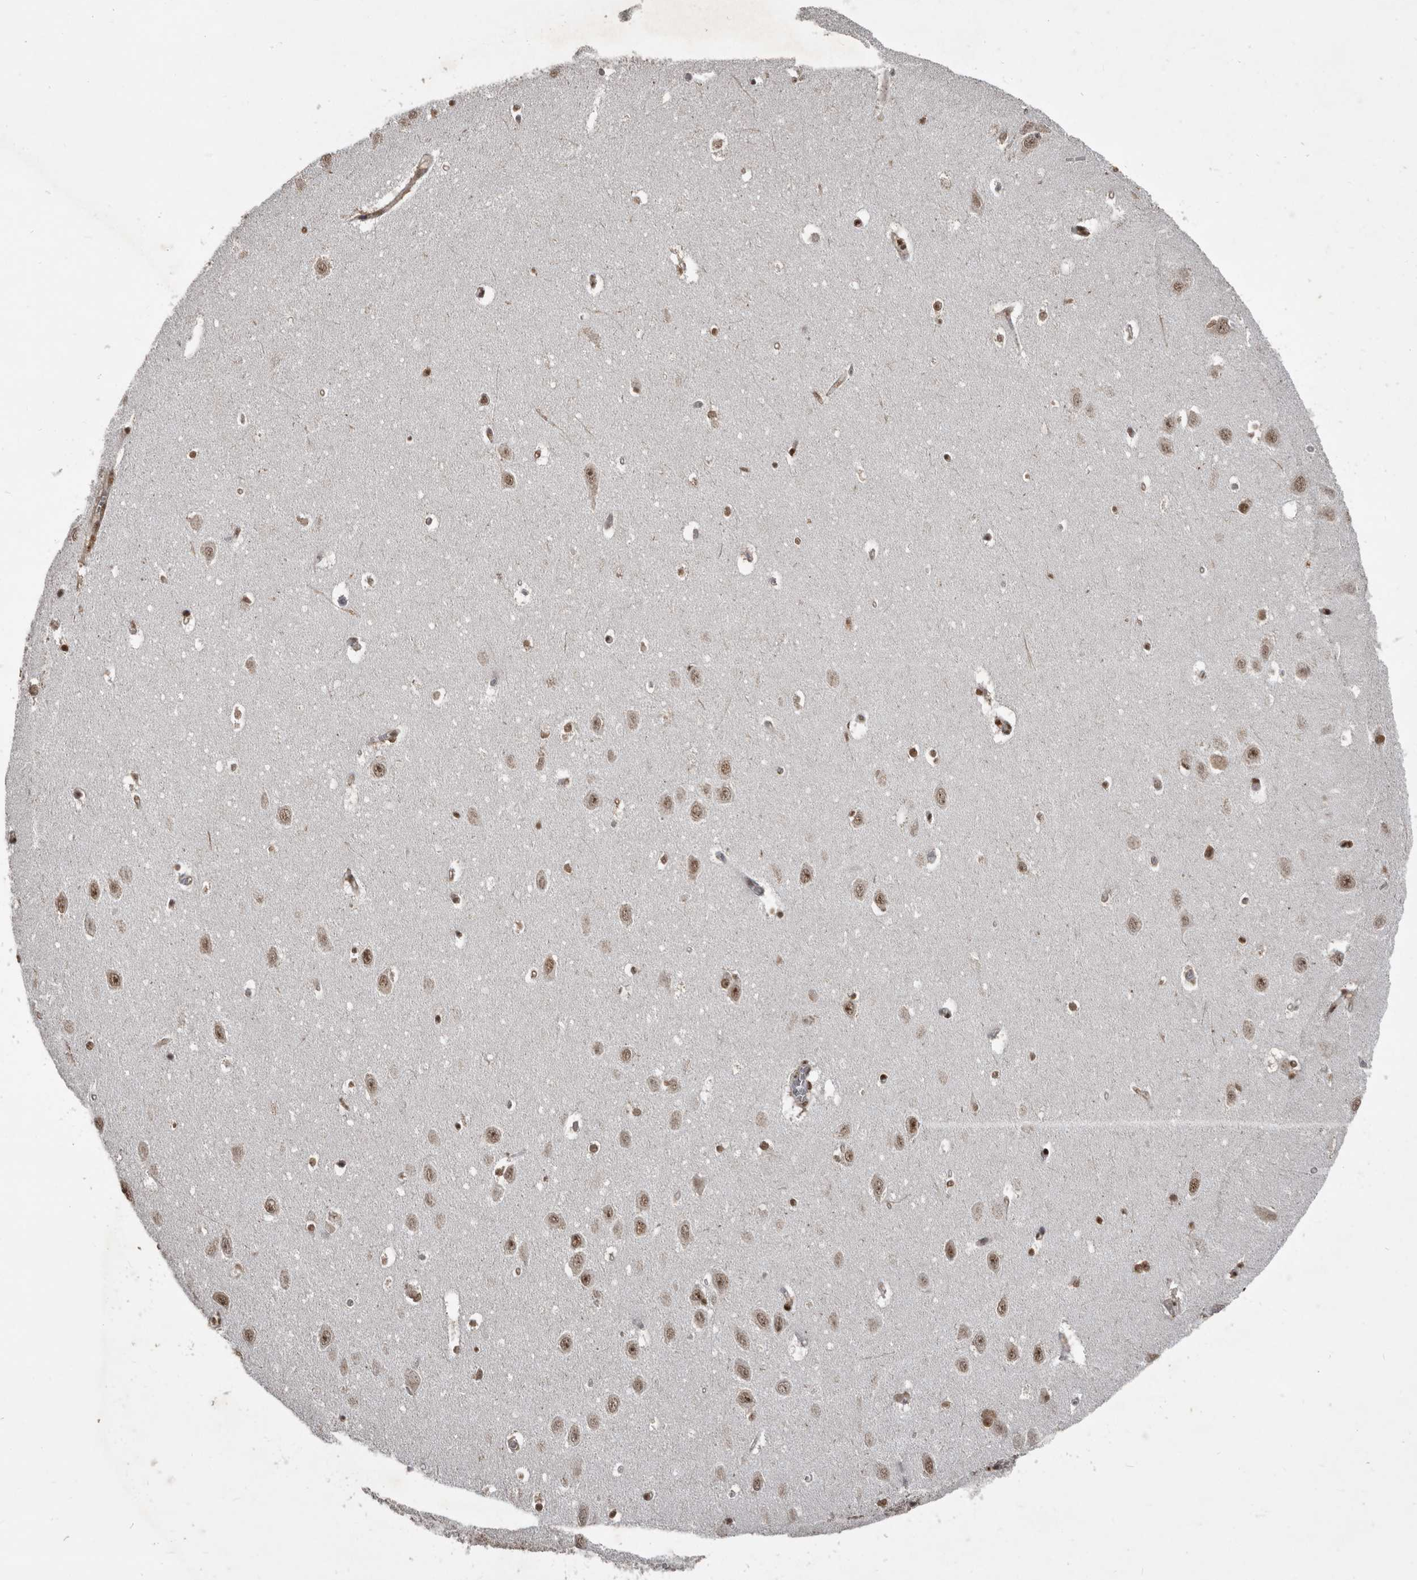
{"staining": {"intensity": "moderate", "quantity": ">75%", "location": "nuclear"}, "tissue": "hippocampus", "cell_type": "Glial cells", "image_type": "normal", "snomed": [{"axis": "morphology", "description": "Normal tissue, NOS"}, {"axis": "topography", "description": "Hippocampus"}], "caption": "Hippocampus stained with immunohistochemistry (IHC) shows moderate nuclear positivity in about >75% of glial cells. (DAB (3,3'-diaminobenzidine) = brown stain, brightfield microscopy at high magnification).", "gene": "CHD1L", "patient": {"sex": "female", "age": 64}}